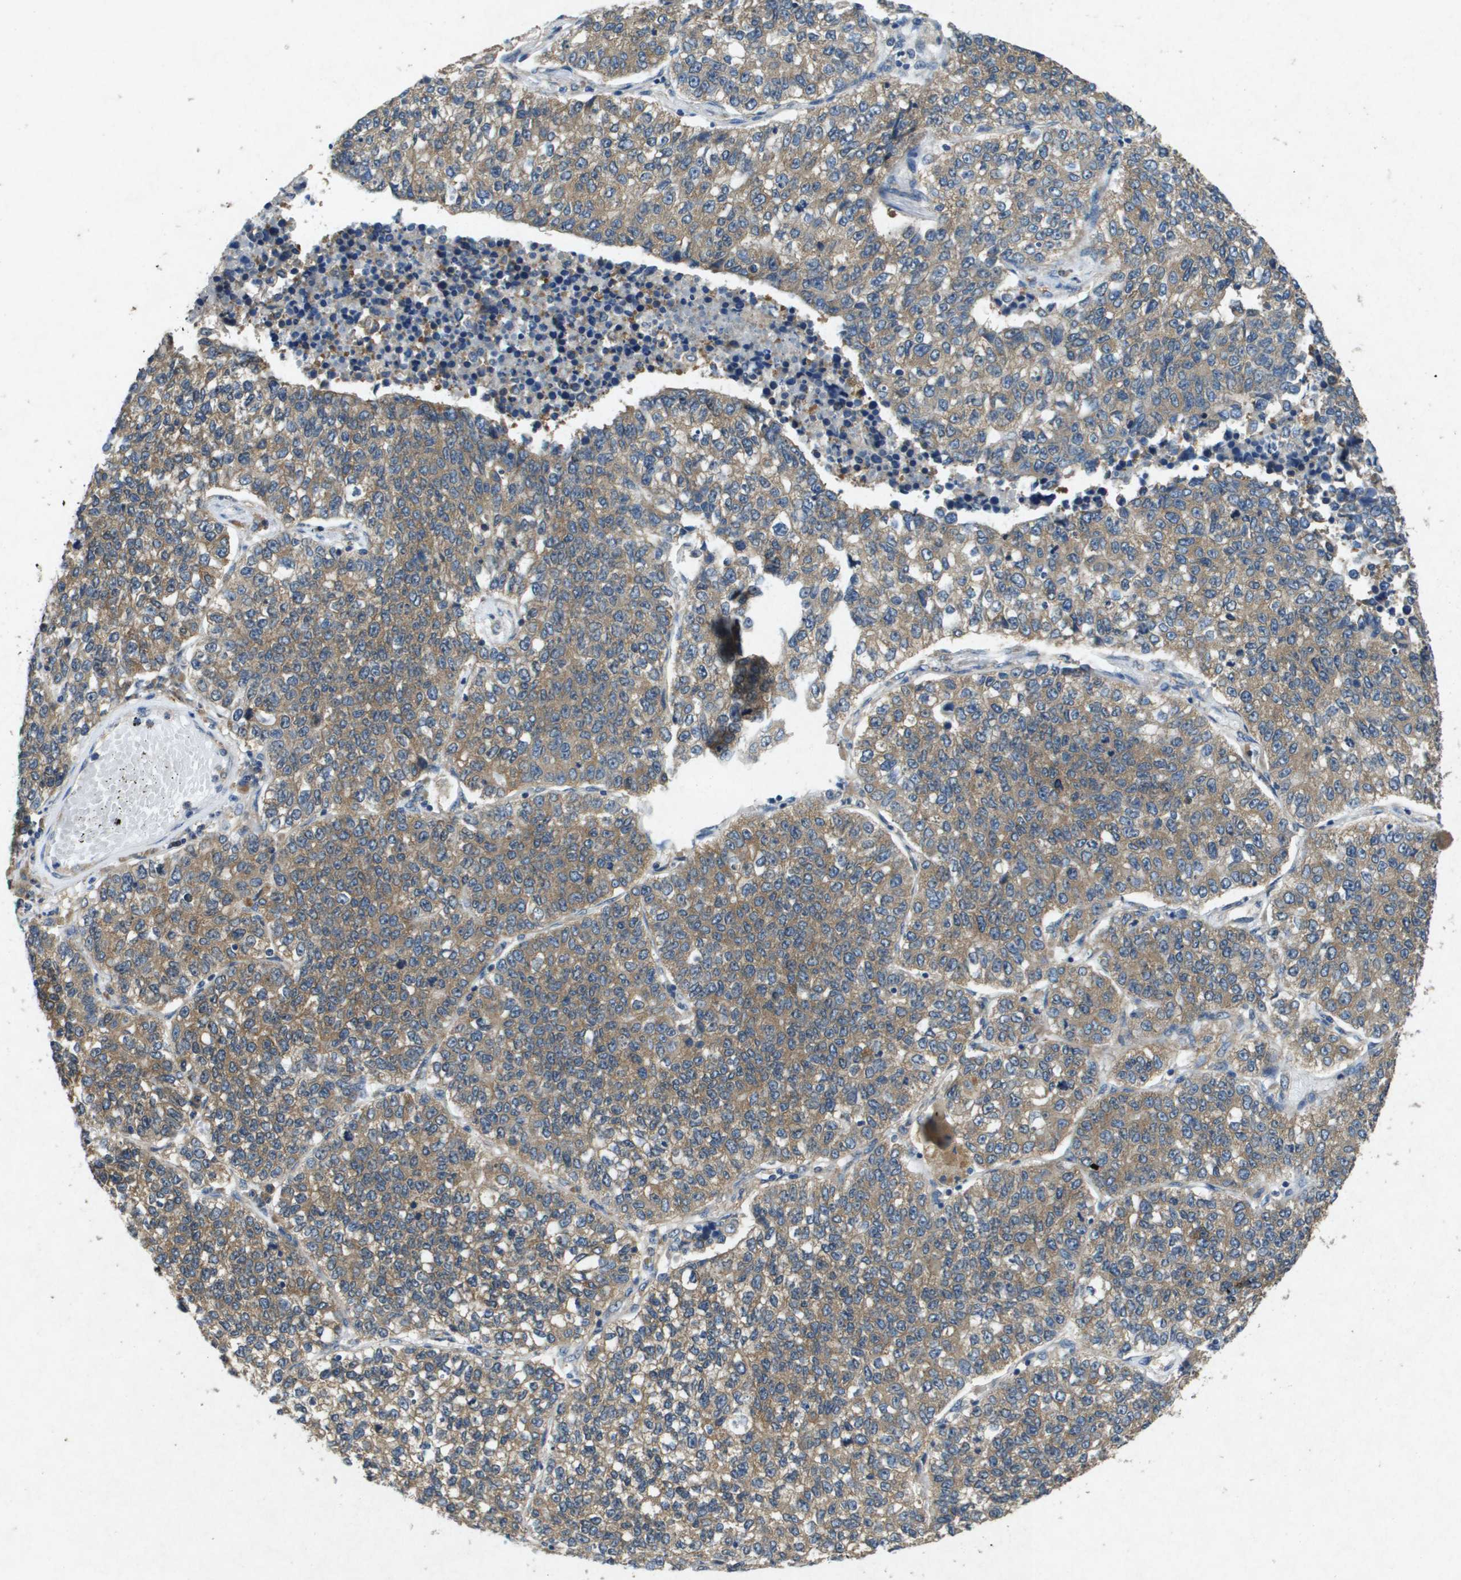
{"staining": {"intensity": "moderate", "quantity": ">75%", "location": "cytoplasmic/membranous"}, "tissue": "lung cancer", "cell_type": "Tumor cells", "image_type": "cancer", "snomed": [{"axis": "morphology", "description": "Adenocarcinoma, NOS"}, {"axis": "topography", "description": "Lung"}], "caption": "Immunohistochemistry (IHC) staining of lung cancer (adenocarcinoma), which demonstrates medium levels of moderate cytoplasmic/membranous positivity in approximately >75% of tumor cells indicating moderate cytoplasmic/membranous protein positivity. The staining was performed using DAB (3,3'-diaminobenzidine) (brown) for protein detection and nuclei were counterstained in hematoxylin (blue).", "gene": "PTPRT", "patient": {"sex": "male", "age": 49}}